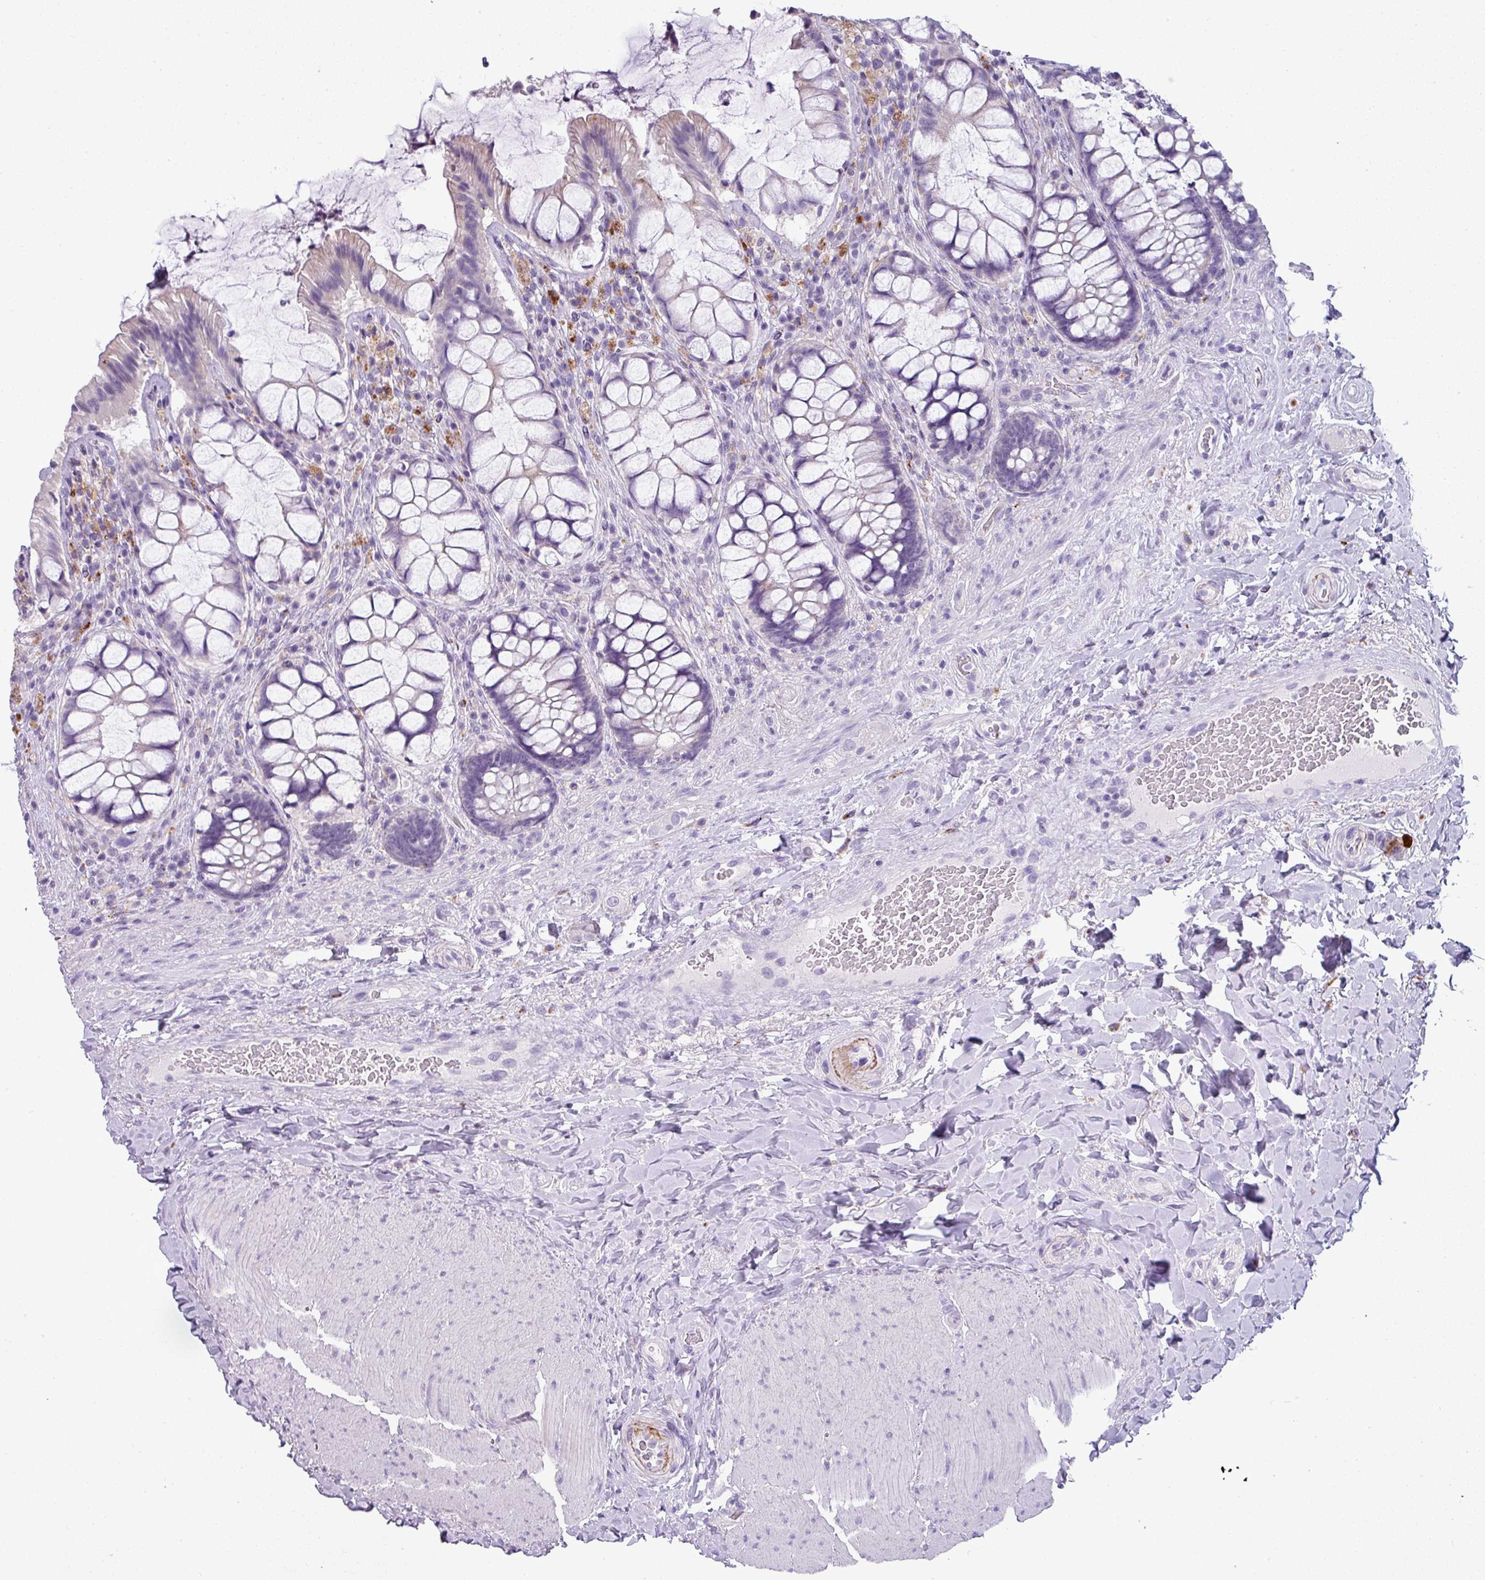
{"staining": {"intensity": "weak", "quantity": "<25%", "location": "cytoplasmic/membranous"}, "tissue": "rectum", "cell_type": "Glandular cells", "image_type": "normal", "snomed": [{"axis": "morphology", "description": "Normal tissue, NOS"}, {"axis": "topography", "description": "Rectum"}], "caption": "This is an immunohistochemistry histopathology image of normal human rectum. There is no staining in glandular cells.", "gene": "ZNF568", "patient": {"sex": "female", "age": 58}}